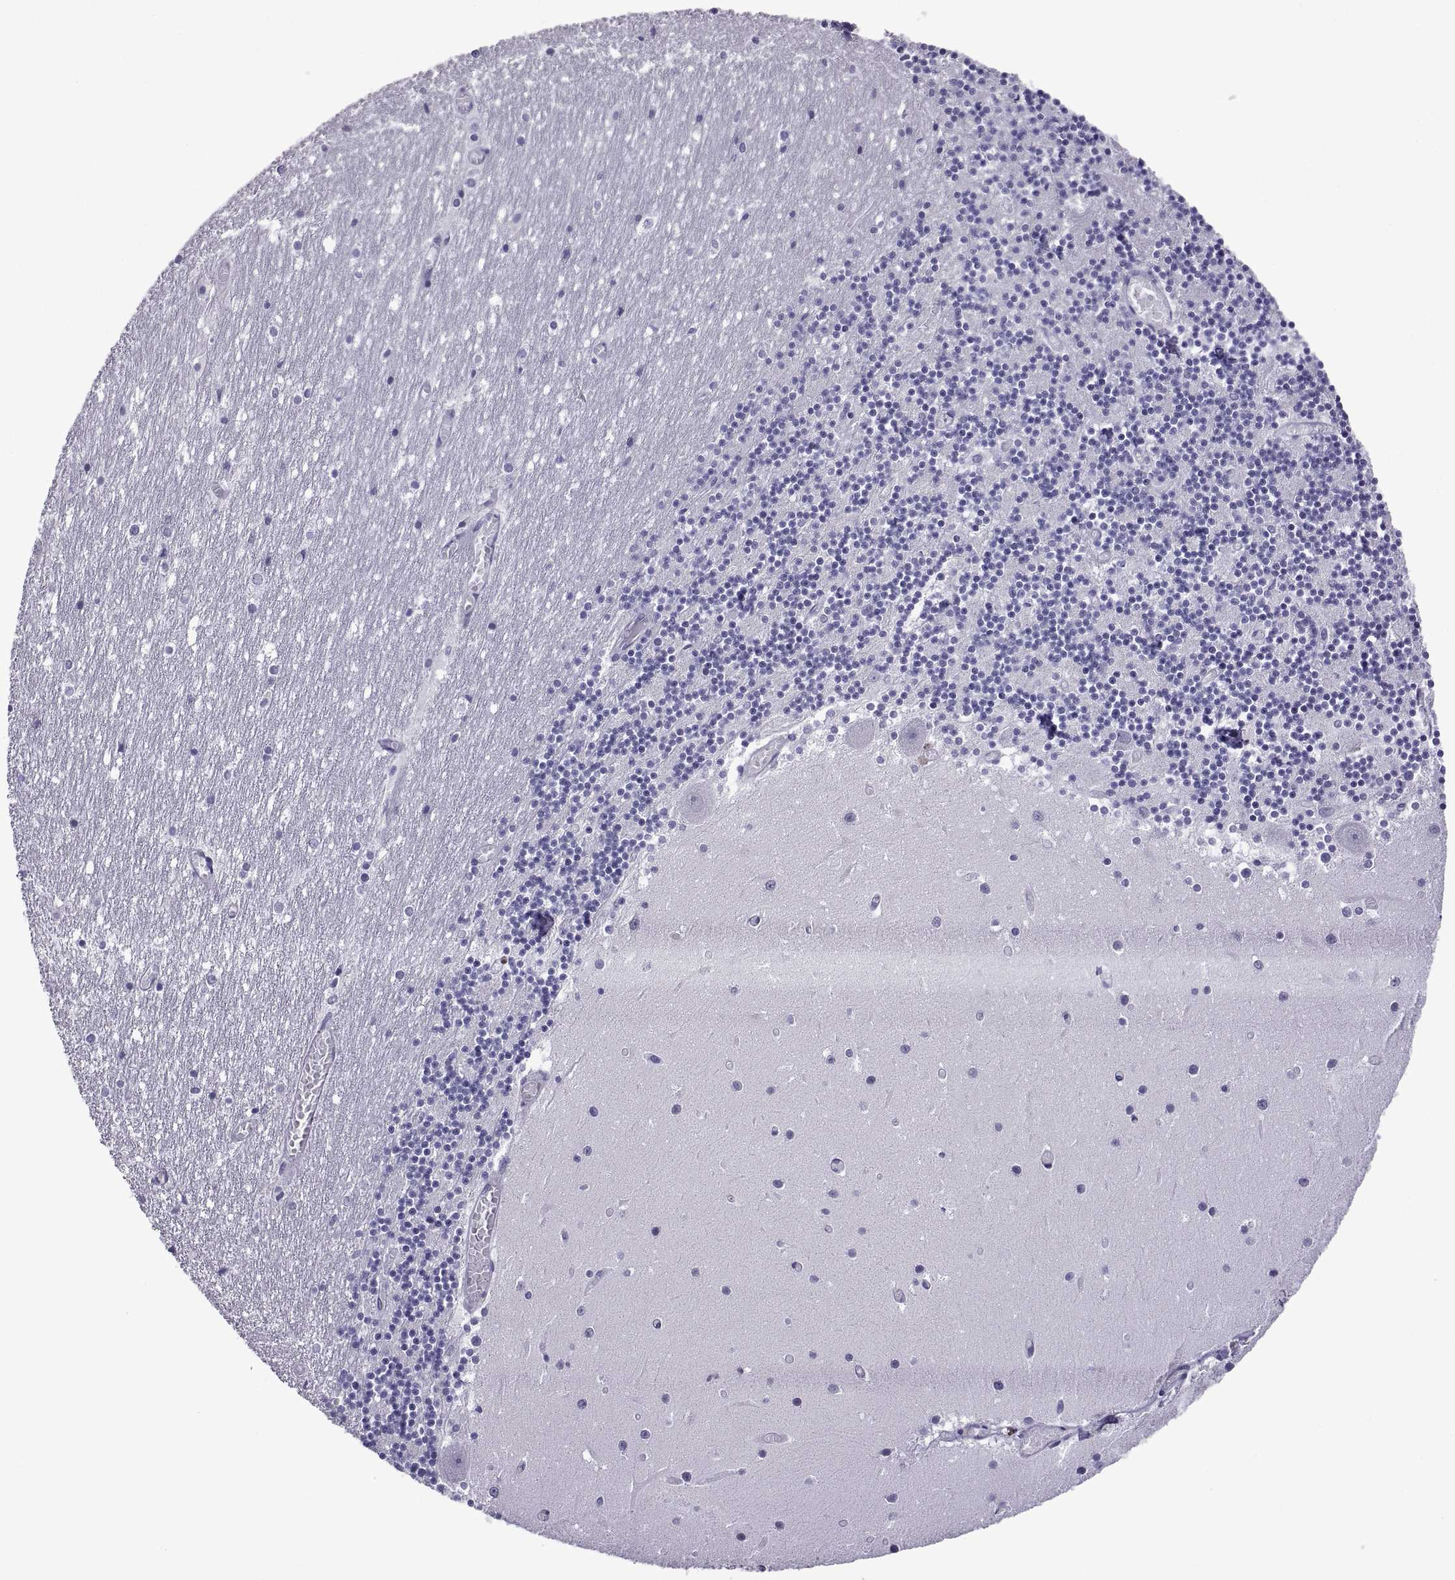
{"staining": {"intensity": "negative", "quantity": "none", "location": "none"}, "tissue": "cerebellum", "cell_type": "Cells in granular layer", "image_type": "normal", "snomed": [{"axis": "morphology", "description": "Normal tissue, NOS"}, {"axis": "topography", "description": "Cerebellum"}], "caption": "This micrograph is of normal cerebellum stained with IHC to label a protein in brown with the nuclei are counter-stained blue. There is no positivity in cells in granular layer.", "gene": "C3orf22", "patient": {"sex": "female", "age": 28}}